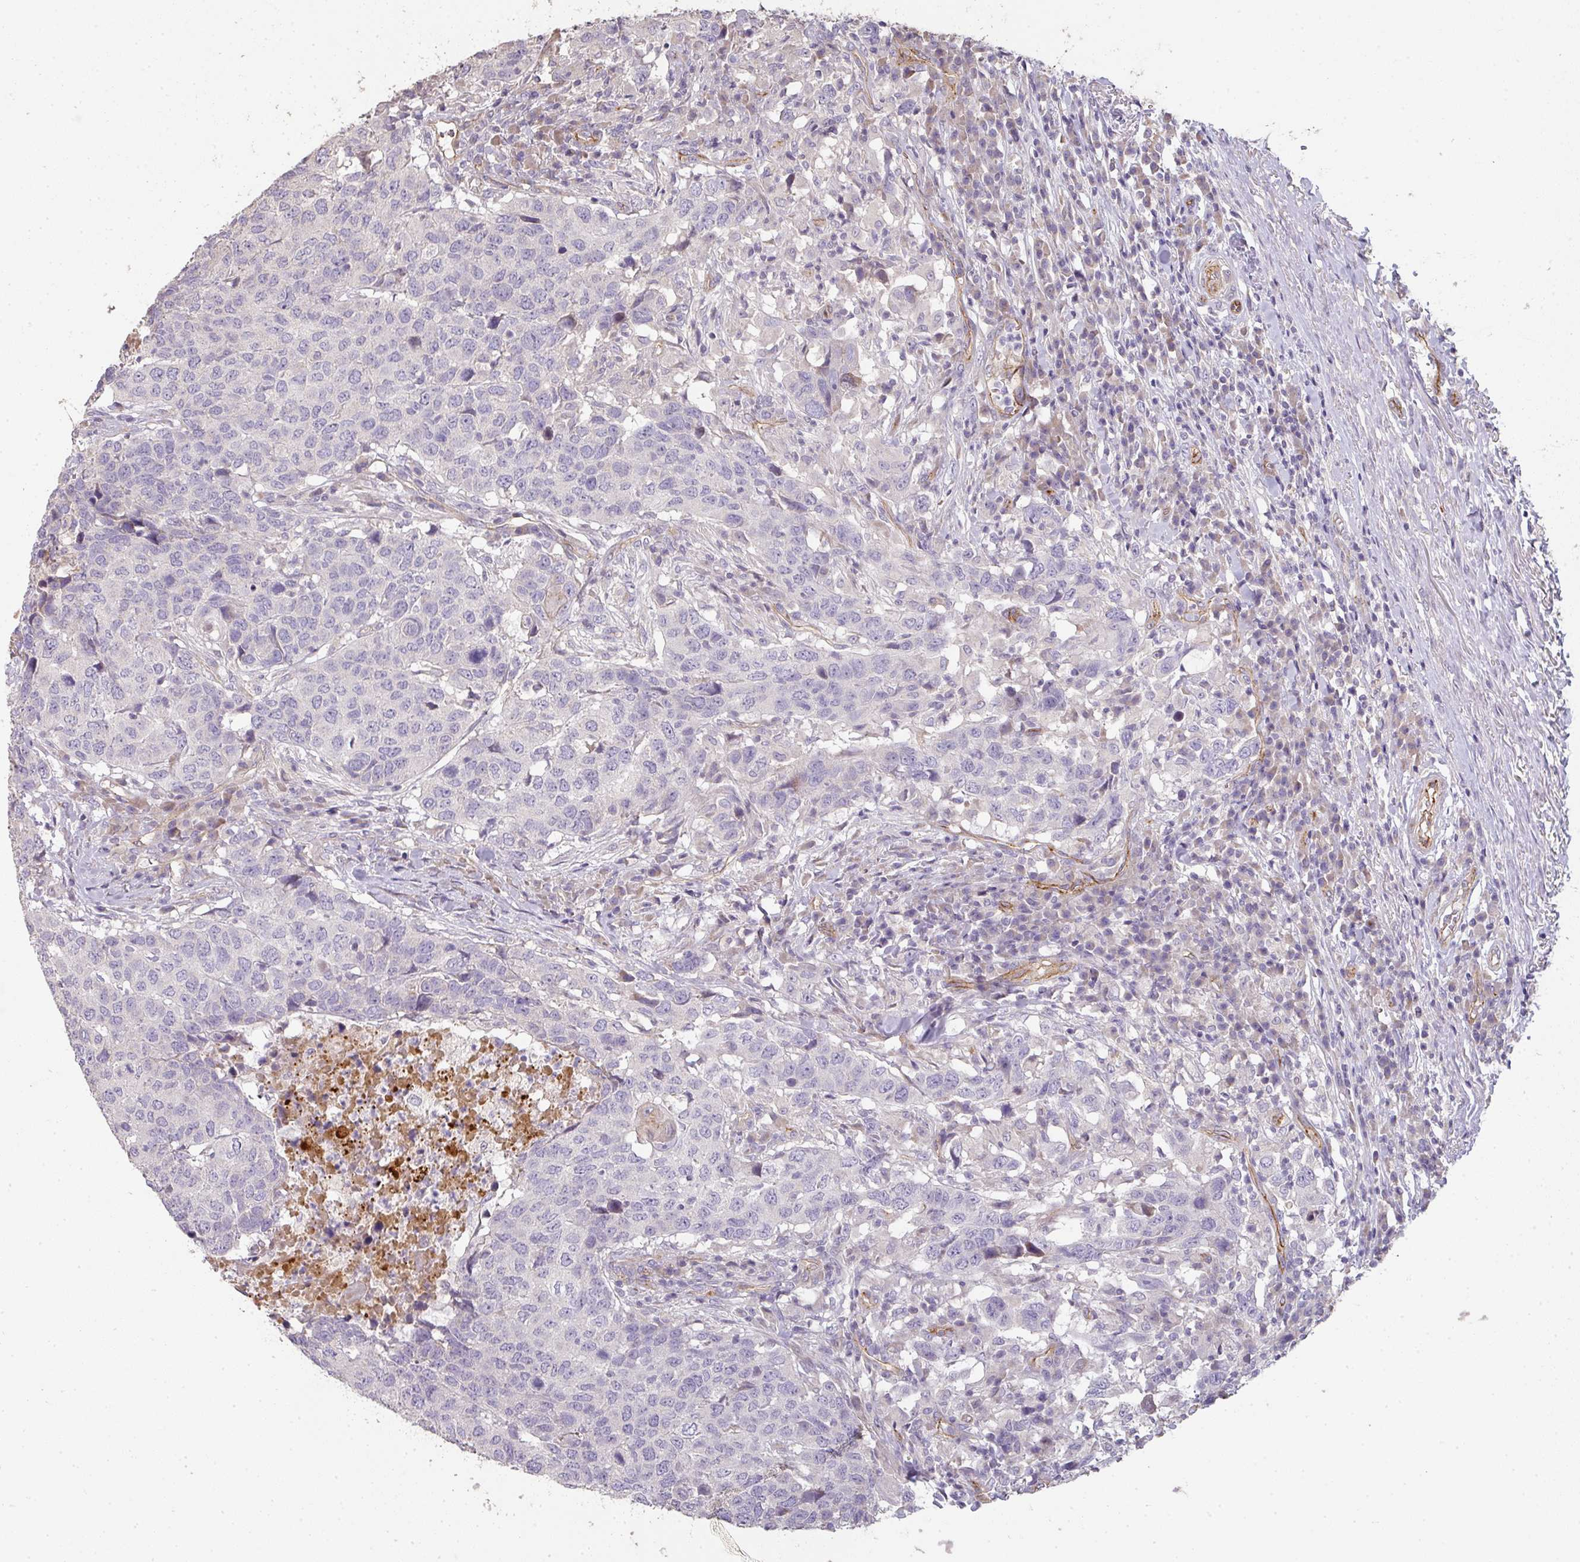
{"staining": {"intensity": "negative", "quantity": "none", "location": "none"}, "tissue": "head and neck cancer", "cell_type": "Tumor cells", "image_type": "cancer", "snomed": [{"axis": "morphology", "description": "Normal tissue, NOS"}, {"axis": "morphology", "description": "Squamous cell carcinoma, NOS"}, {"axis": "topography", "description": "Skeletal muscle"}, {"axis": "topography", "description": "Vascular tissue"}, {"axis": "topography", "description": "Peripheral nerve tissue"}, {"axis": "topography", "description": "Head-Neck"}], "caption": "Head and neck squamous cell carcinoma was stained to show a protein in brown. There is no significant staining in tumor cells.", "gene": "PCDH1", "patient": {"sex": "male", "age": 66}}